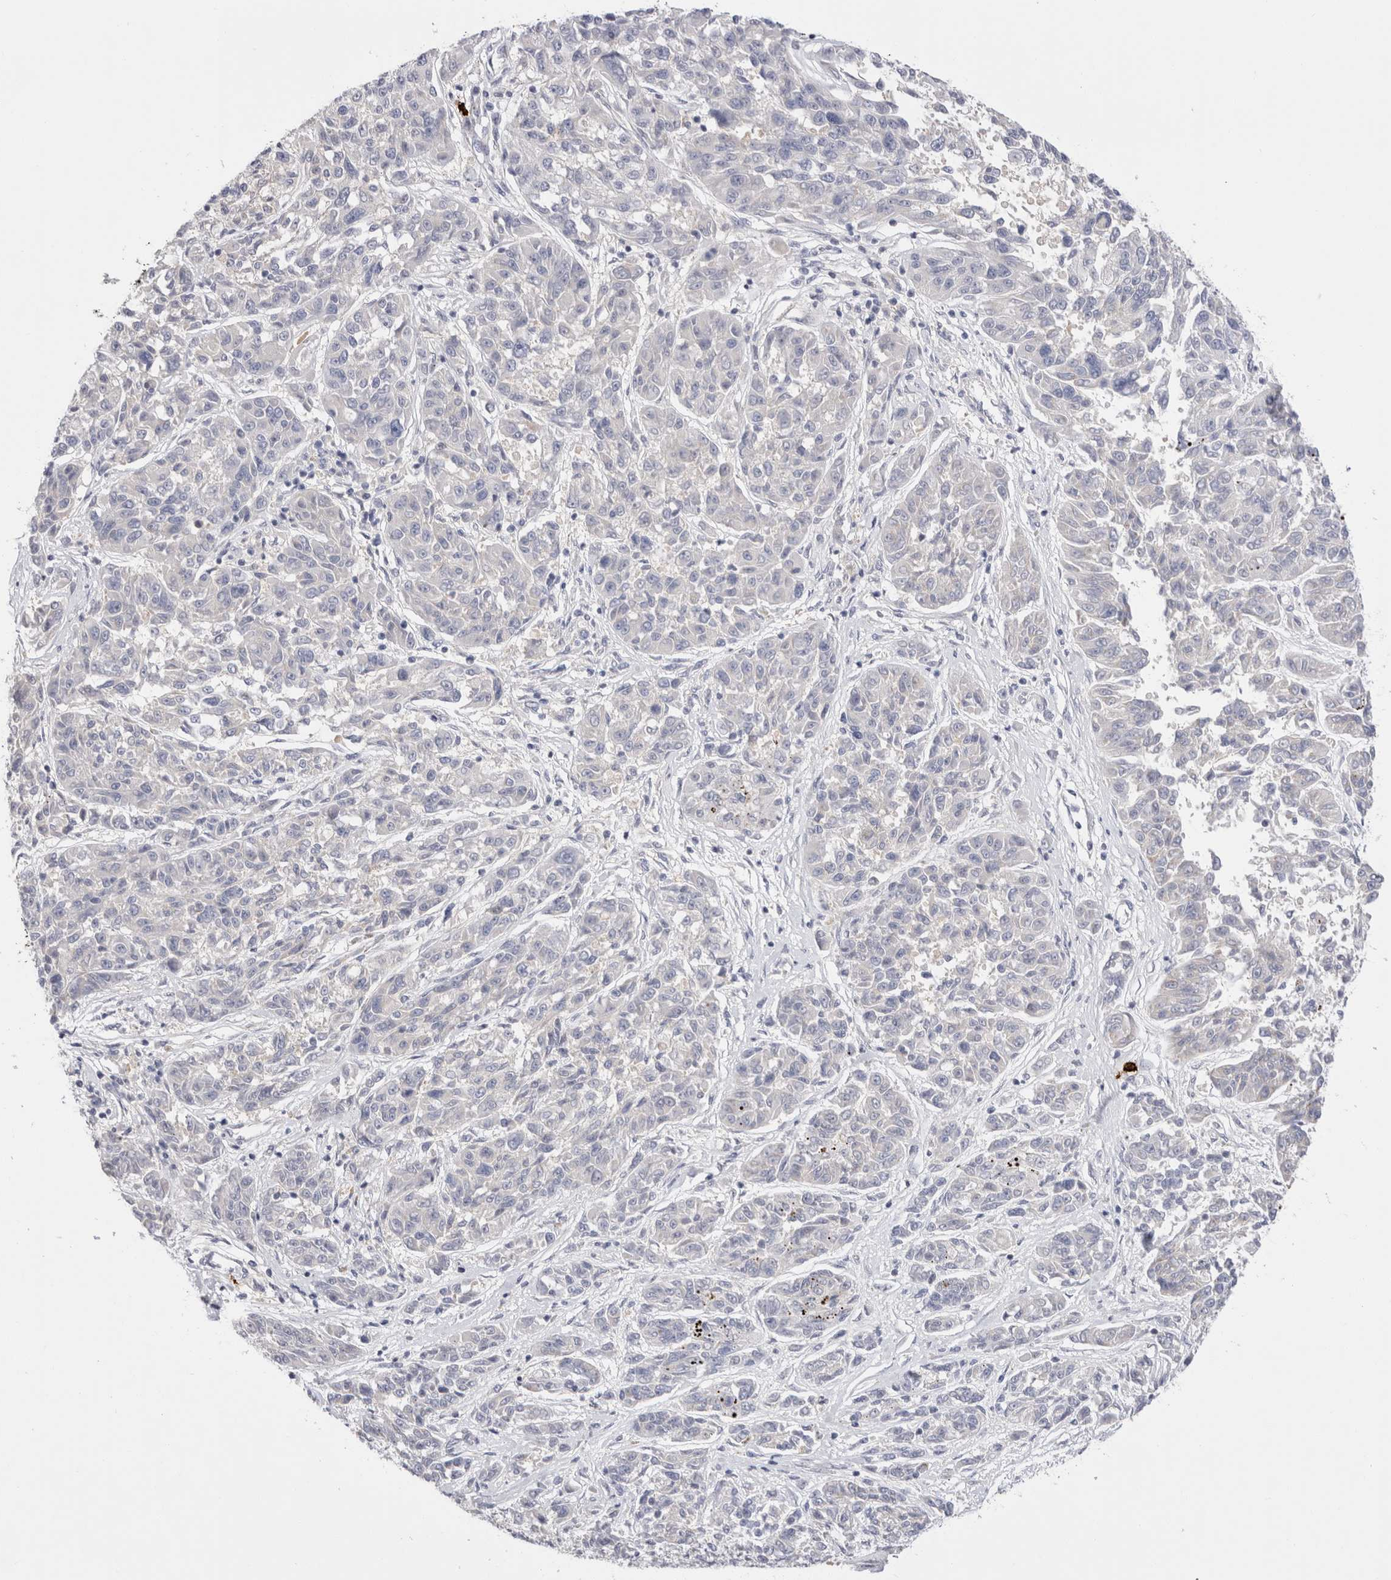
{"staining": {"intensity": "negative", "quantity": "none", "location": "none"}, "tissue": "melanoma", "cell_type": "Tumor cells", "image_type": "cancer", "snomed": [{"axis": "morphology", "description": "Malignant melanoma, NOS"}, {"axis": "topography", "description": "Skin"}], "caption": "DAB (3,3'-diaminobenzidine) immunohistochemical staining of melanoma displays no significant expression in tumor cells. (DAB immunohistochemistry (IHC), high magnification).", "gene": "SPINK2", "patient": {"sex": "male", "age": 53}}